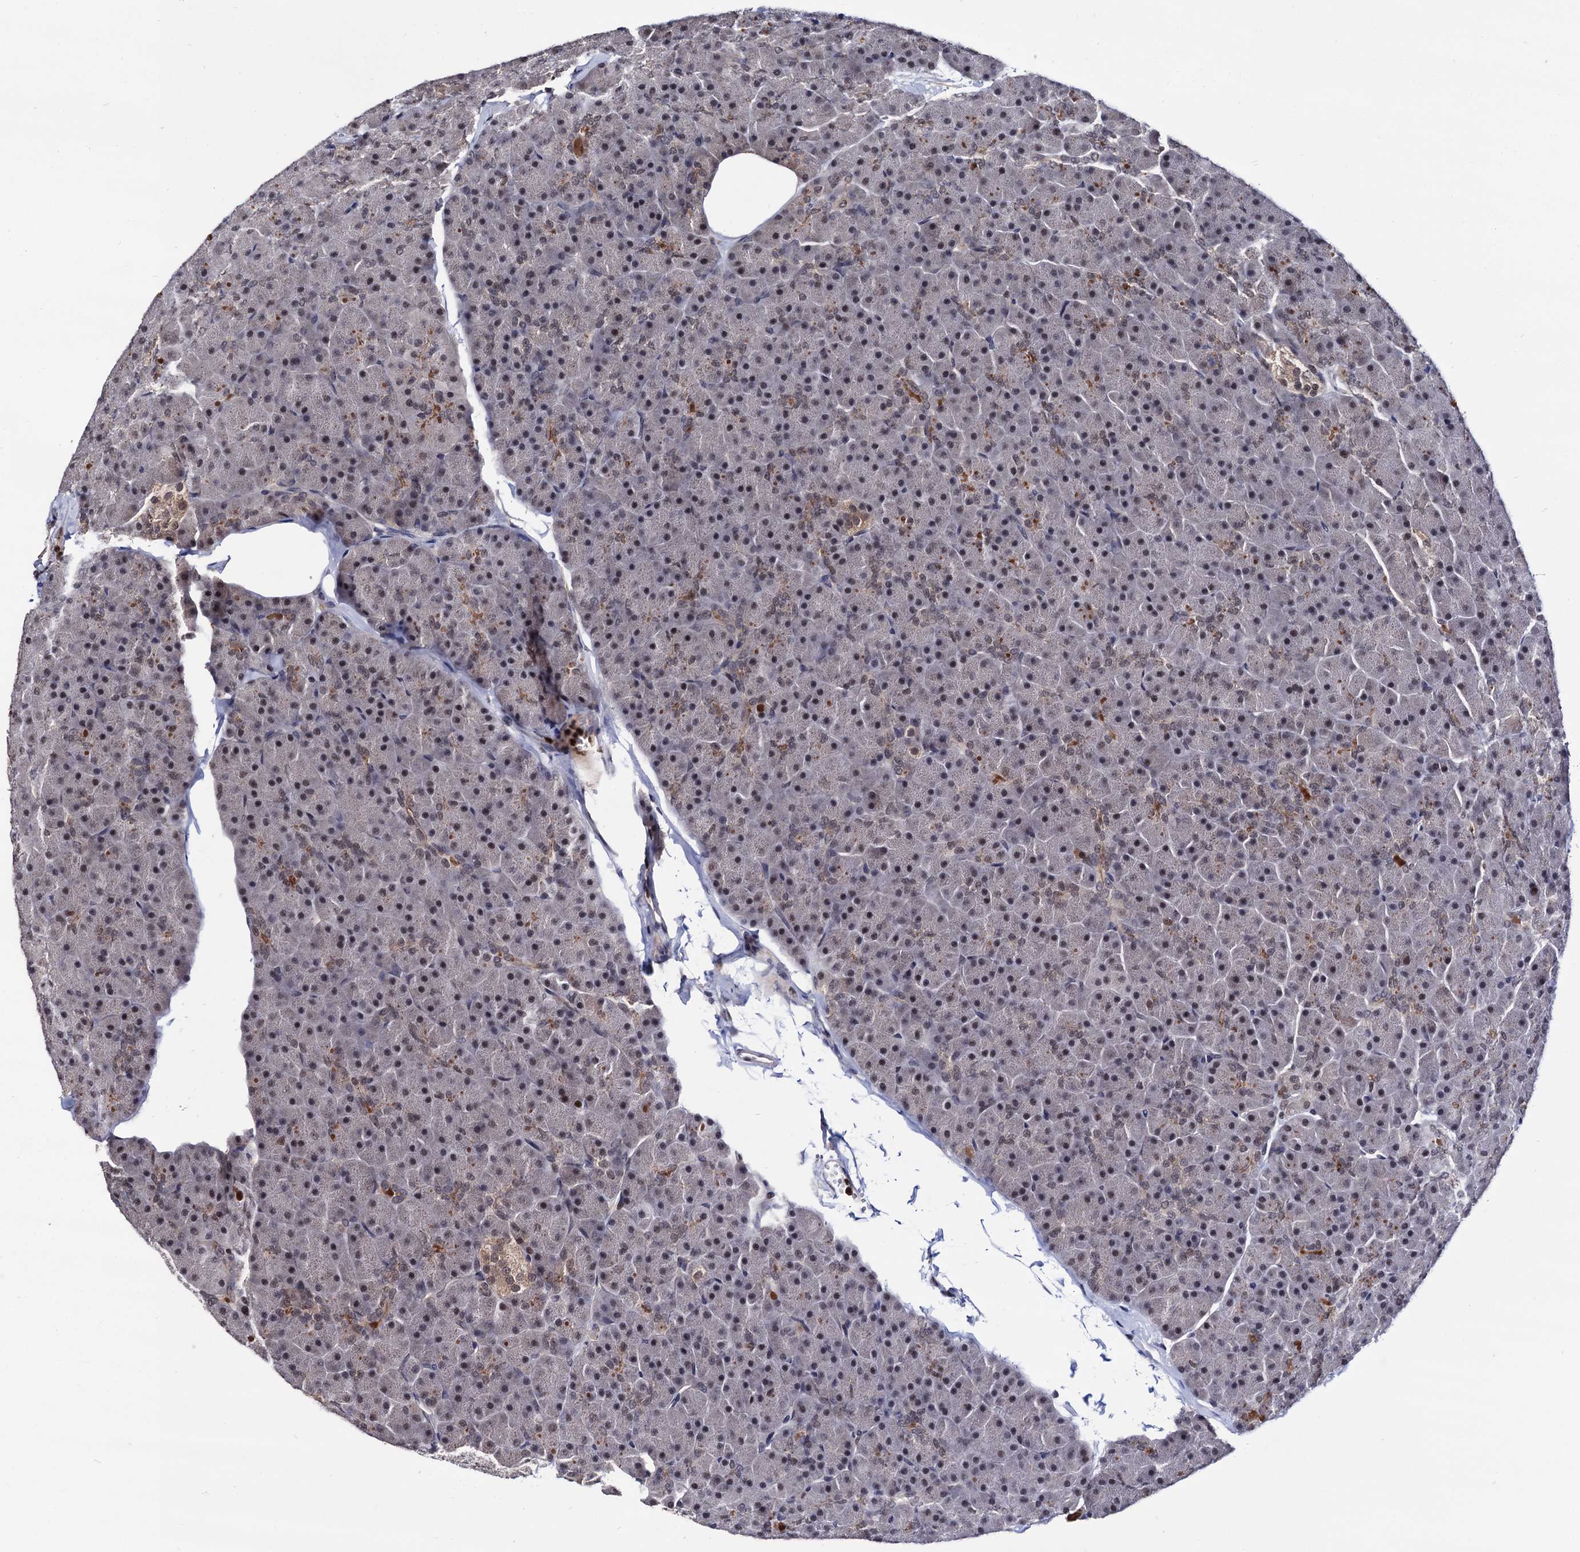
{"staining": {"intensity": "moderate", "quantity": "25%-75%", "location": "nuclear"}, "tissue": "pancreas", "cell_type": "Exocrine glandular cells", "image_type": "normal", "snomed": [{"axis": "morphology", "description": "Normal tissue, NOS"}, {"axis": "topography", "description": "Pancreas"}], "caption": "Pancreas stained with immunohistochemistry shows moderate nuclear positivity in about 25%-75% of exocrine glandular cells.", "gene": "RNASEH2B", "patient": {"sex": "male", "age": 36}}